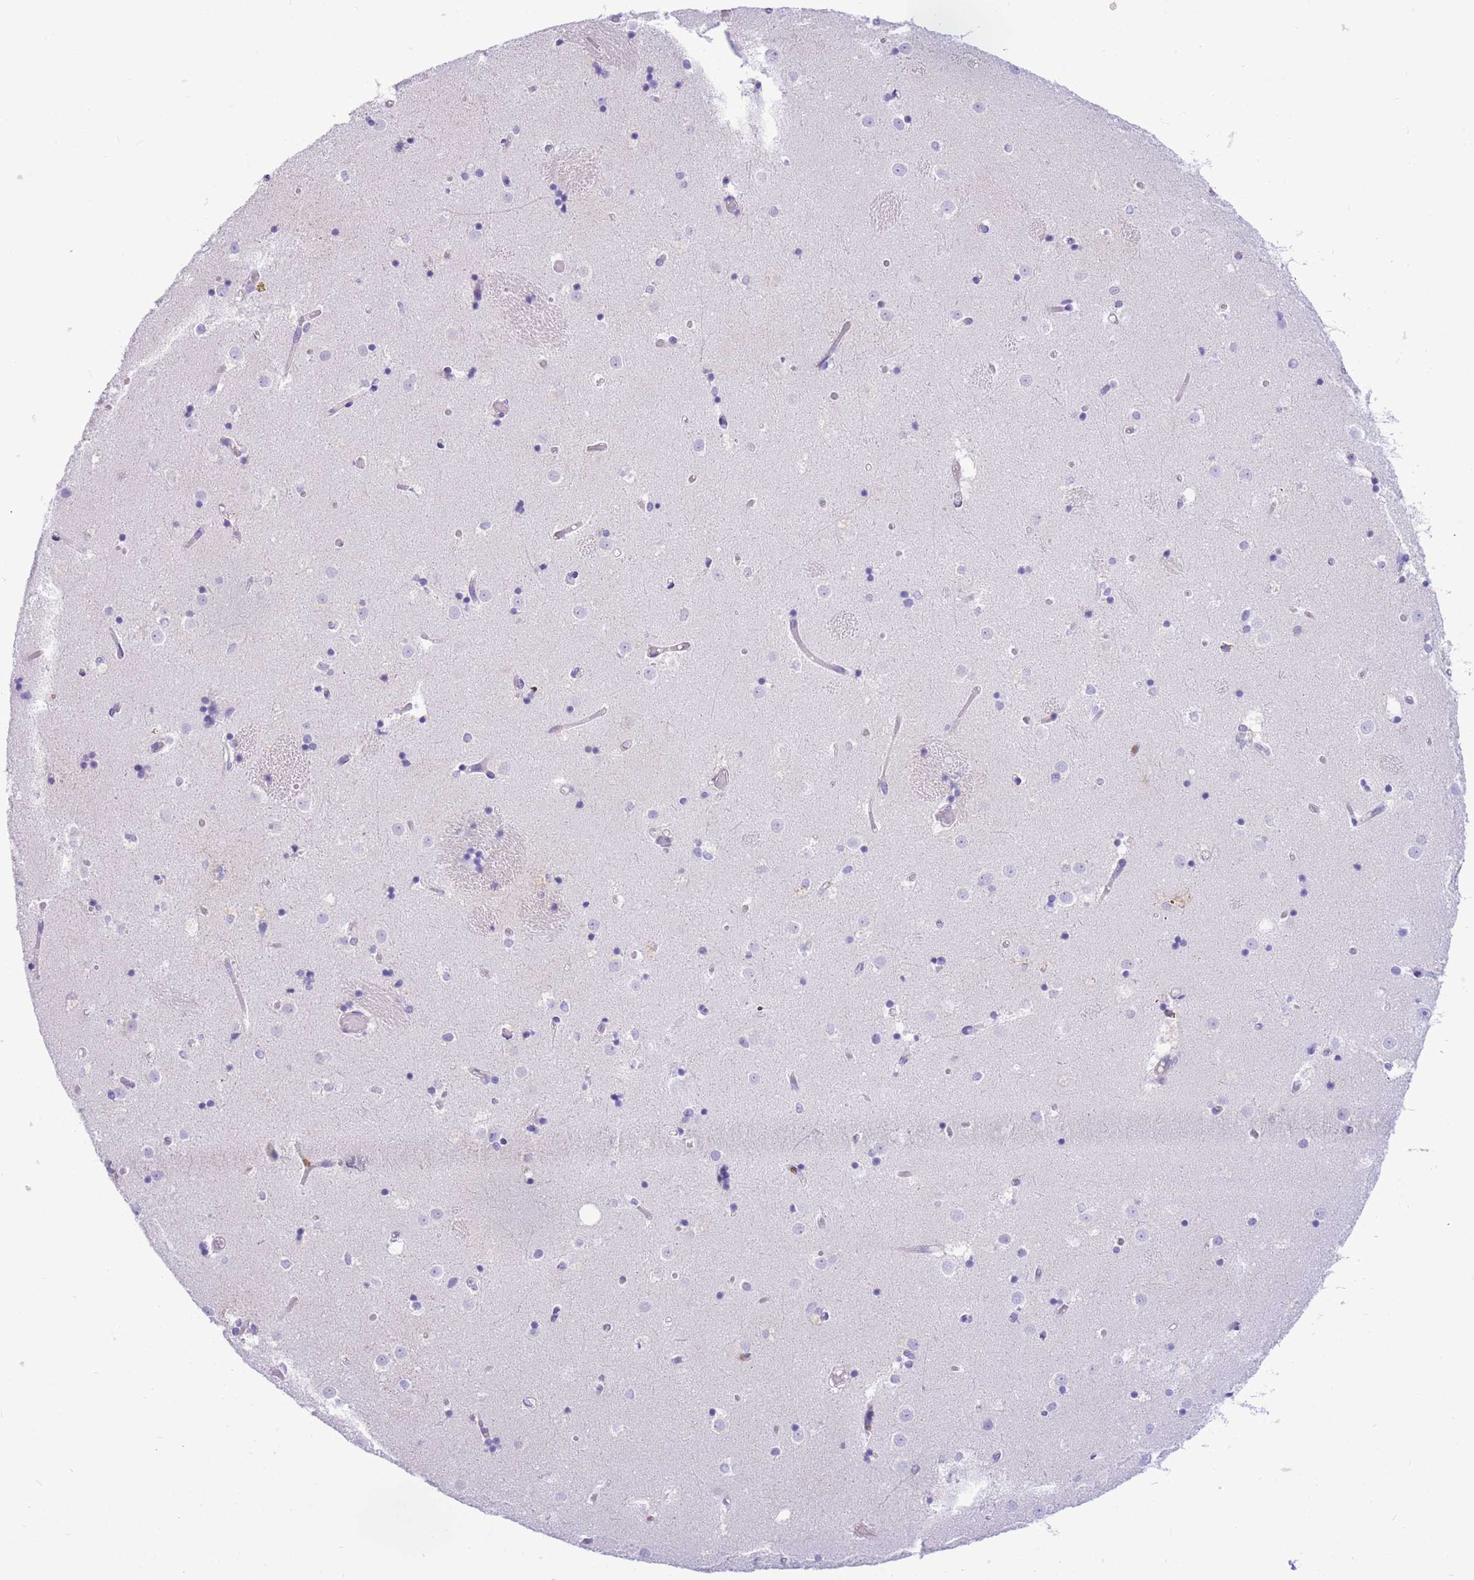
{"staining": {"intensity": "negative", "quantity": "none", "location": "none"}, "tissue": "caudate", "cell_type": "Glial cells", "image_type": "normal", "snomed": [{"axis": "morphology", "description": "Normal tissue, NOS"}, {"axis": "topography", "description": "Lateral ventricle wall"}], "caption": "Immunohistochemical staining of unremarkable caudate exhibits no significant staining in glial cells. (DAB IHC, high magnification).", "gene": "SULT1A1", "patient": {"sex": "female", "age": 52}}